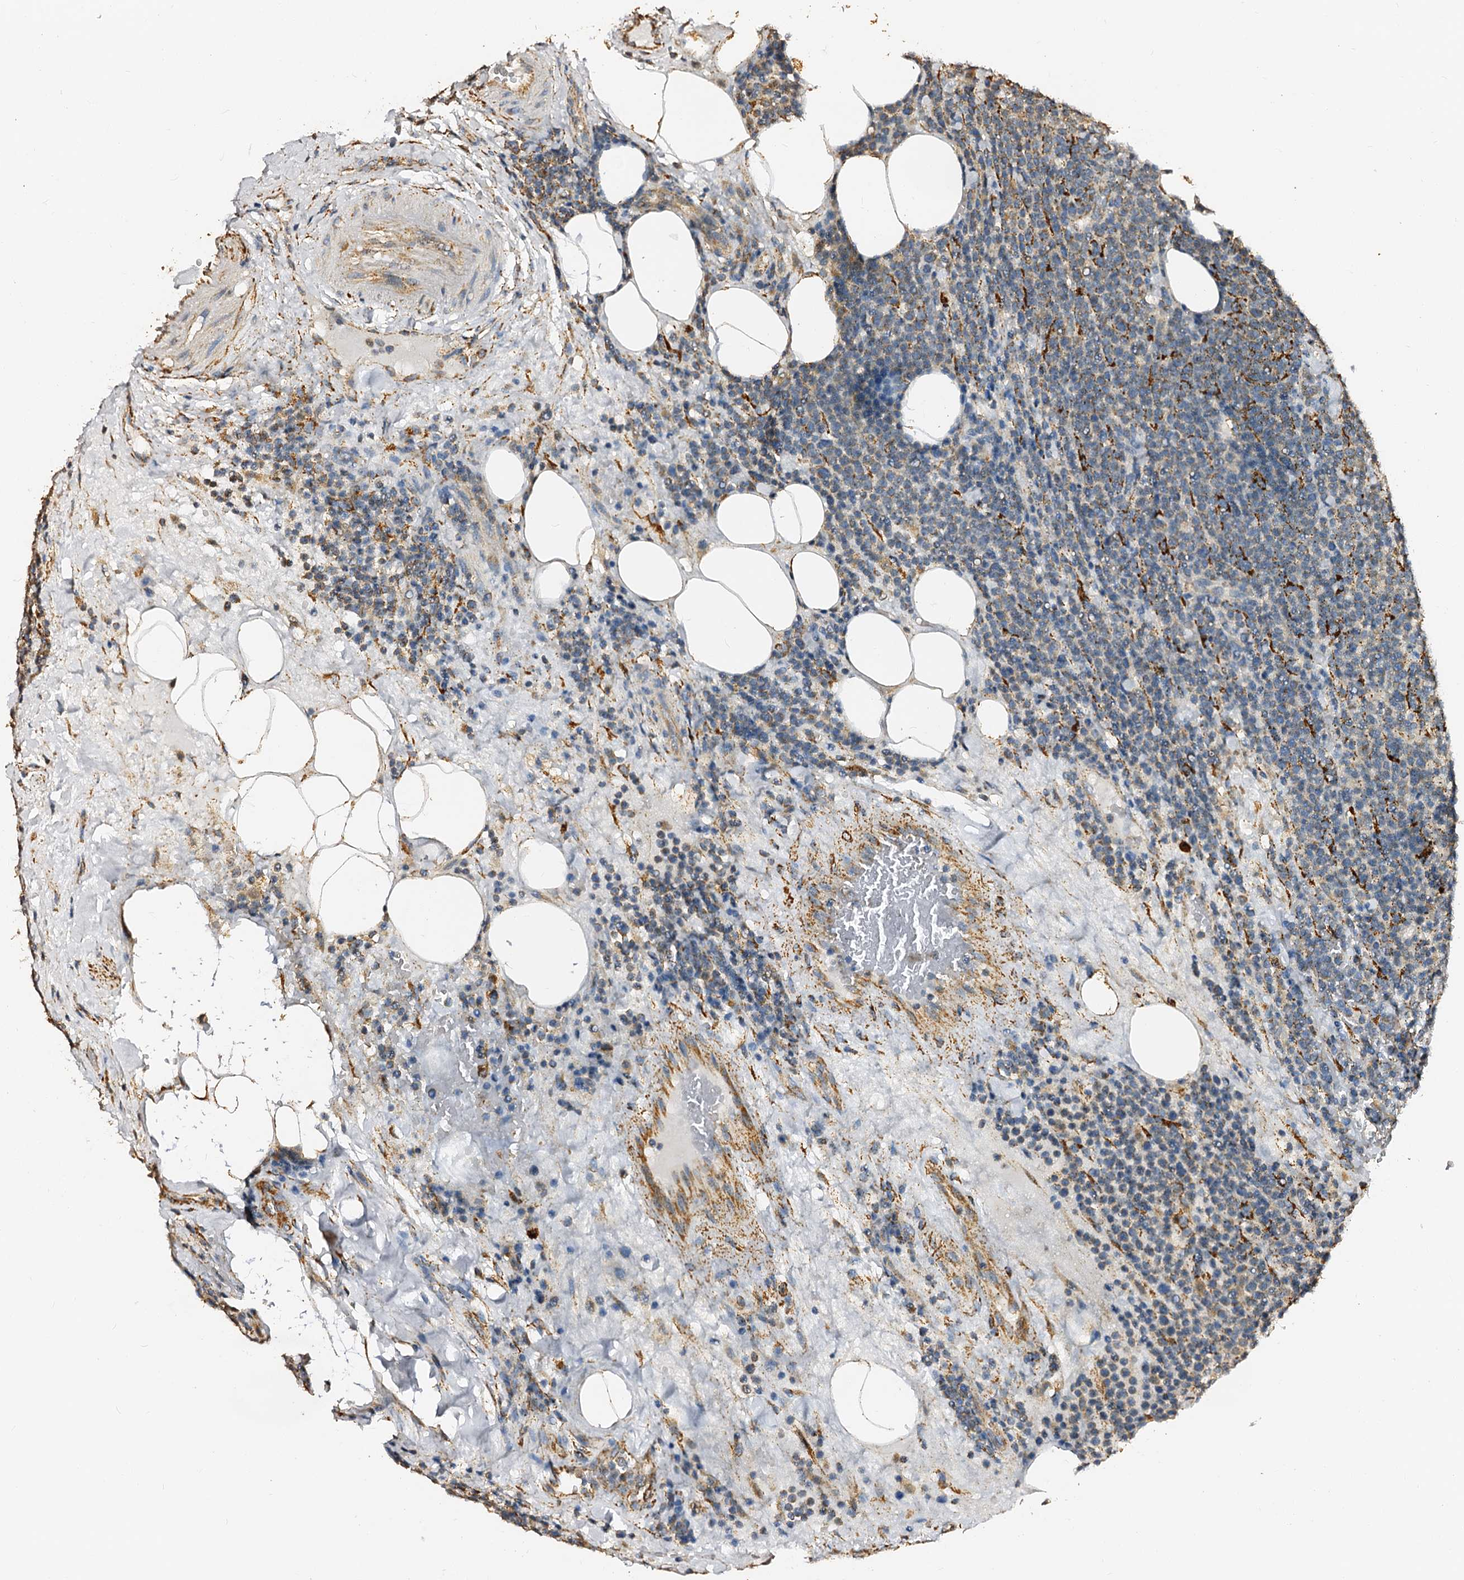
{"staining": {"intensity": "strong", "quantity": "<25%", "location": "cytoplasmic/membranous"}, "tissue": "lymphoma", "cell_type": "Tumor cells", "image_type": "cancer", "snomed": [{"axis": "morphology", "description": "Malignant lymphoma, non-Hodgkin's type, High grade"}, {"axis": "topography", "description": "Lymph node"}], "caption": "Malignant lymphoma, non-Hodgkin's type (high-grade) stained with a brown dye demonstrates strong cytoplasmic/membranous positive positivity in approximately <25% of tumor cells.", "gene": "MAOB", "patient": {"sex": "male", "age": 61}}